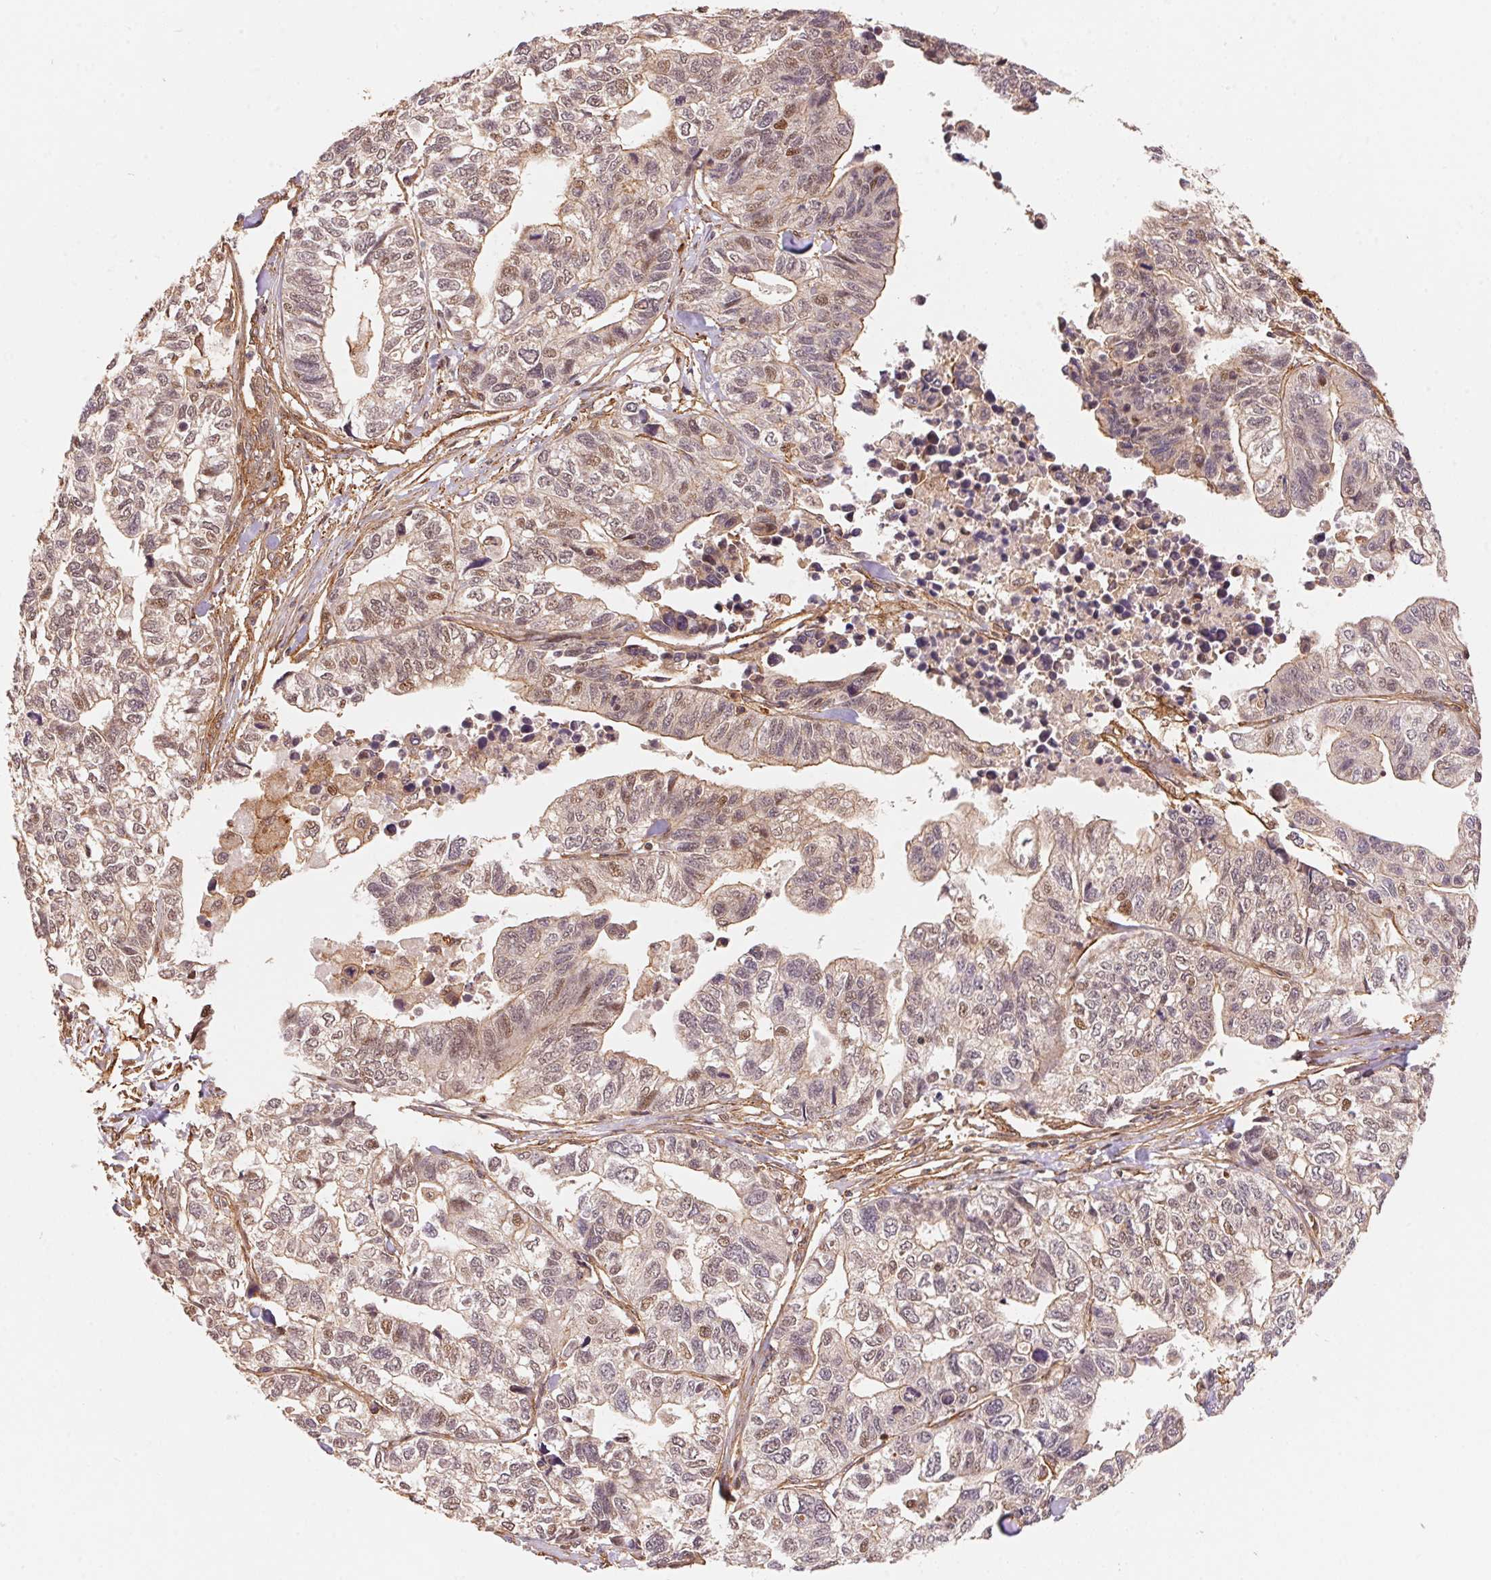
{"staining": {"intensity": "moderate", "quantity": "<25%", "location": "cytoplasmic/membranous,nuclear"}, "tissue": "stomach cancer", "cell_type": "Tumor cells", "image_type": "cancer", "snomed": [{"axis": "morphology", "description": "Adenocarcinoma, NOS"}, {"axis": "topography", "description": "Stomach, upper"}], "caption": "Immunohistochemical staining of adenocarcinoma (stomach) reveals moderate cytoplasmic/membranous and nuclear protein staining in about <25% of tumor cells. (Brightfield microscopy of DAB IHC at high magnification).", "gene": "TNIP2", "patient": {"sex": "female", "age": 67}}